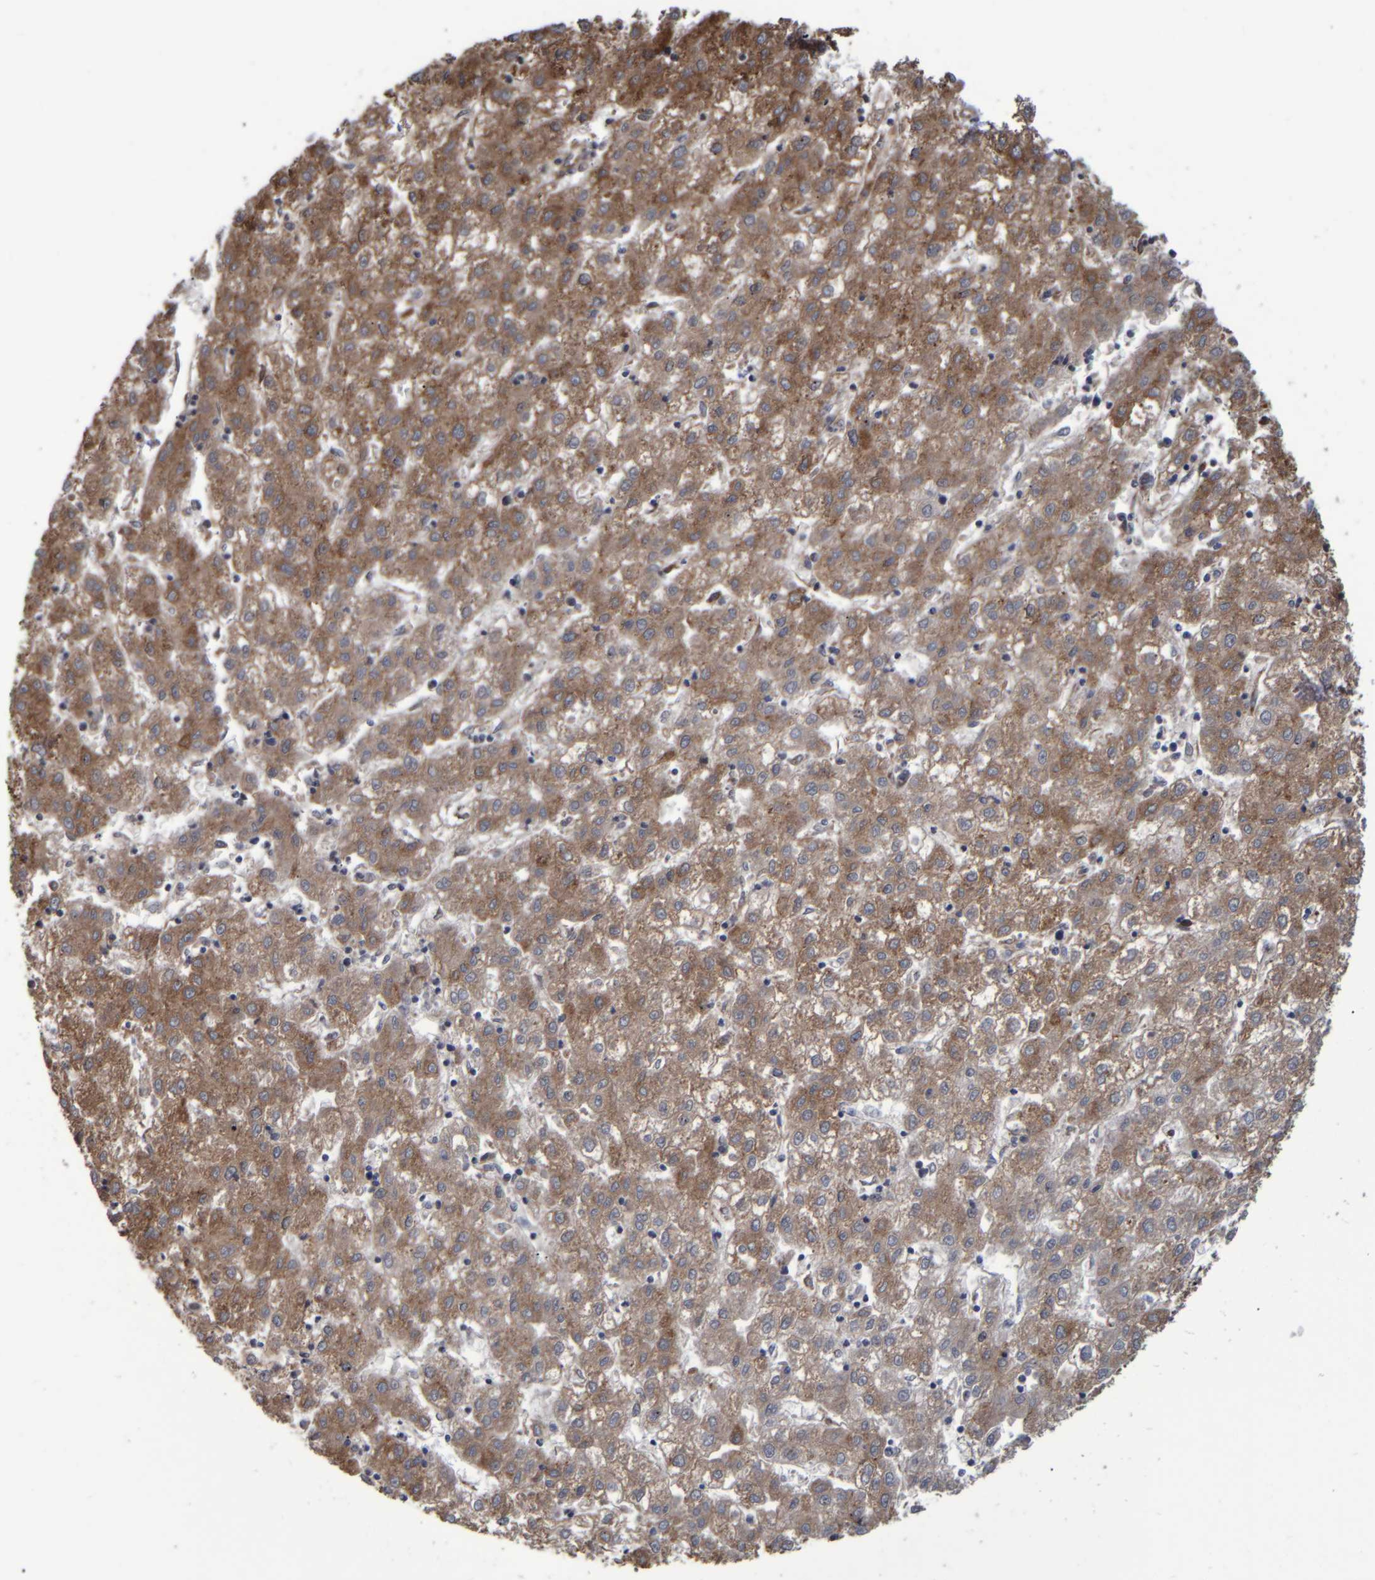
{"staining": {"intensity": "moderate", "quantity": ">75%", "location": "cytoplasmic/membranous"}, "tissue": "liver cancer", "cell_type": "Tumor cells", "image_type": "cancer", "snomed": [{"axis": "morphology", "description": "Carcinoma, Hepatocellular, NOS"}, {"axis": "topography", "description": "Liver"}], "caption": "Brown immunohistochemical staining in hepatocellular carcinoma (liver) reveals moderate cytoplasmic/membranous expression in about >75% of tumor cells.", "gene": "SPAG5", "patient": {"sex": "male", "age": 72}}